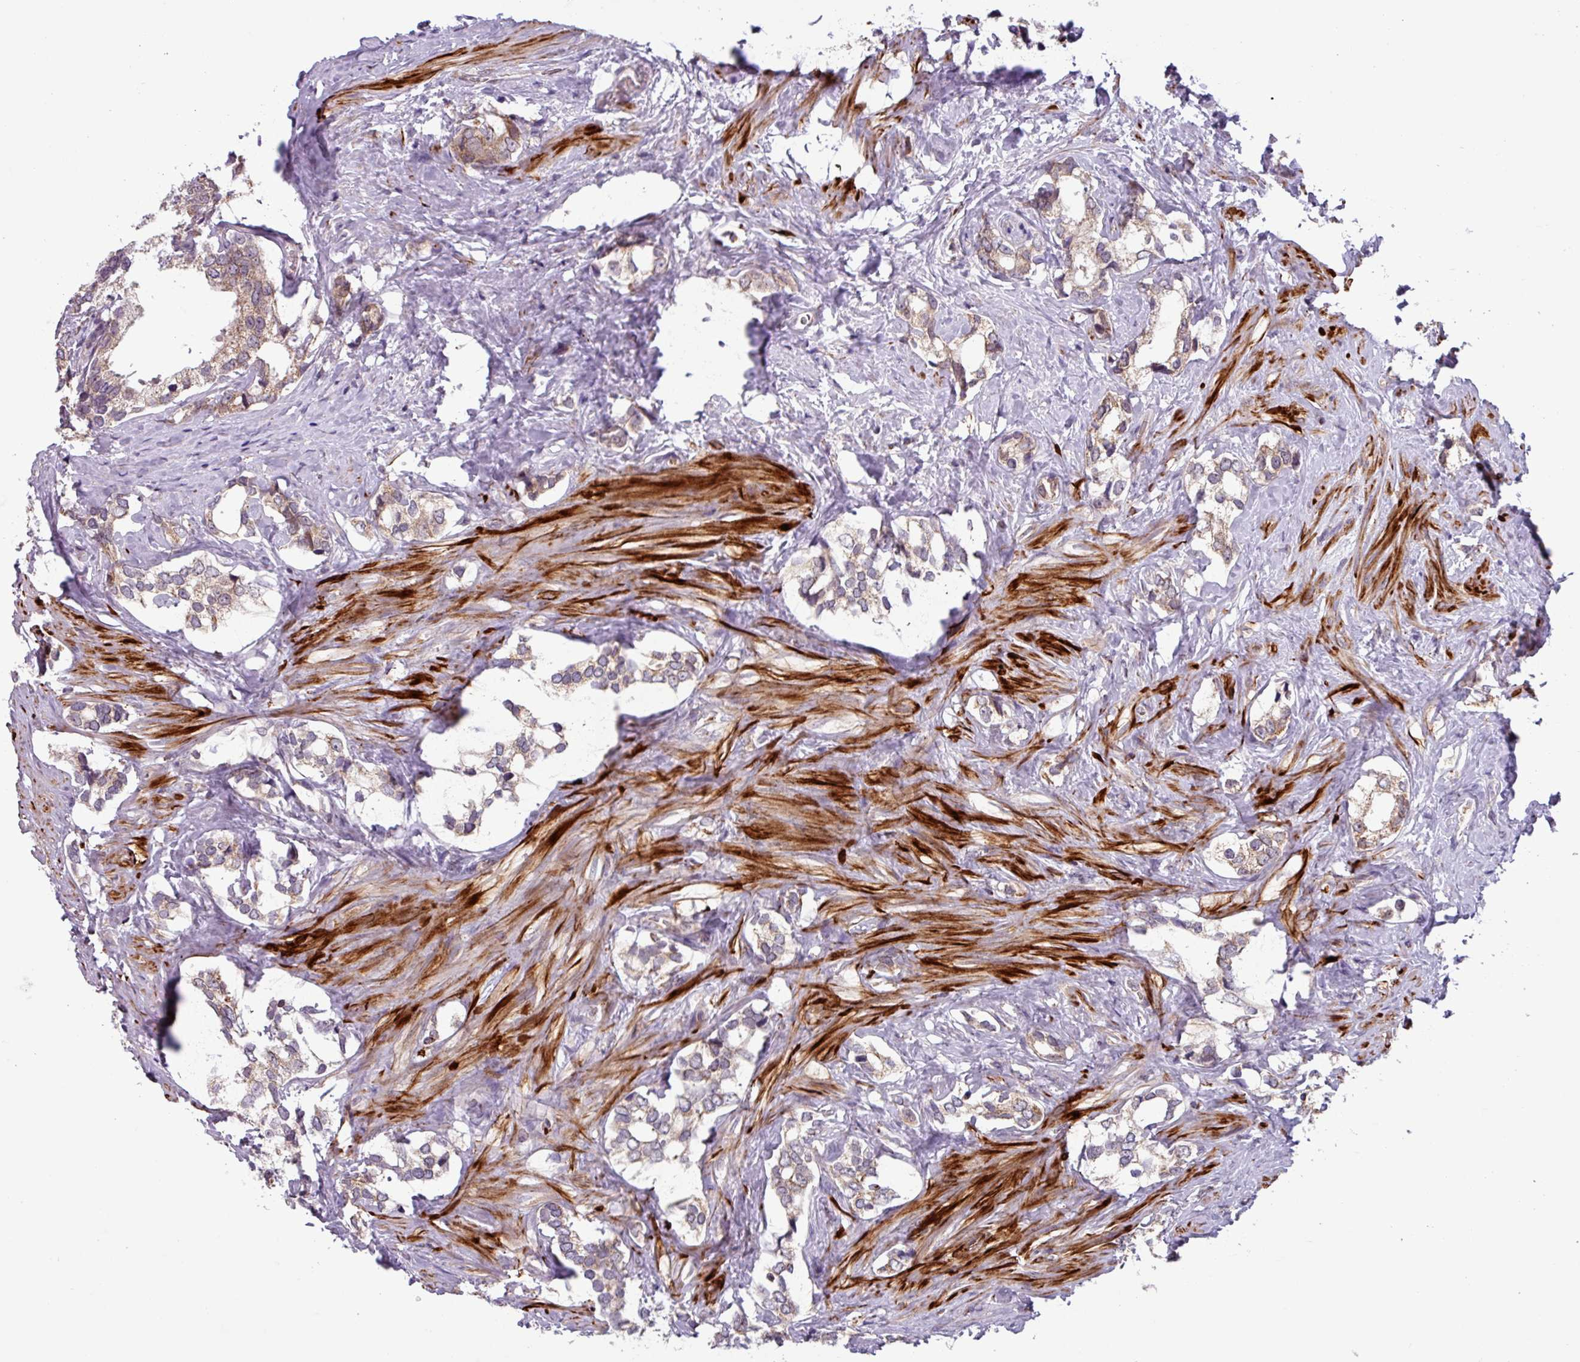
{"staining": {"intensity": "weak", "quantity": "<25%", "location": "cytoplasmic/membranous"}, "tissue": "prostate cancer", "cell_type": "Tumor cells", "image_type": "cancer", "snomed": [{"axis": "morphology", "description": "Adenocarcinoma, High grade"}, {"axis": "topography", "description": "Prostate"}], "caption": "Prostate adenocarcinoma (high-grade) stained for a protein using immunohistochemistry (IHC) demonstrates no staining tumor cells.", "gene": "AKIRIN1", "patient": {"sex": "male", "age": 66}}